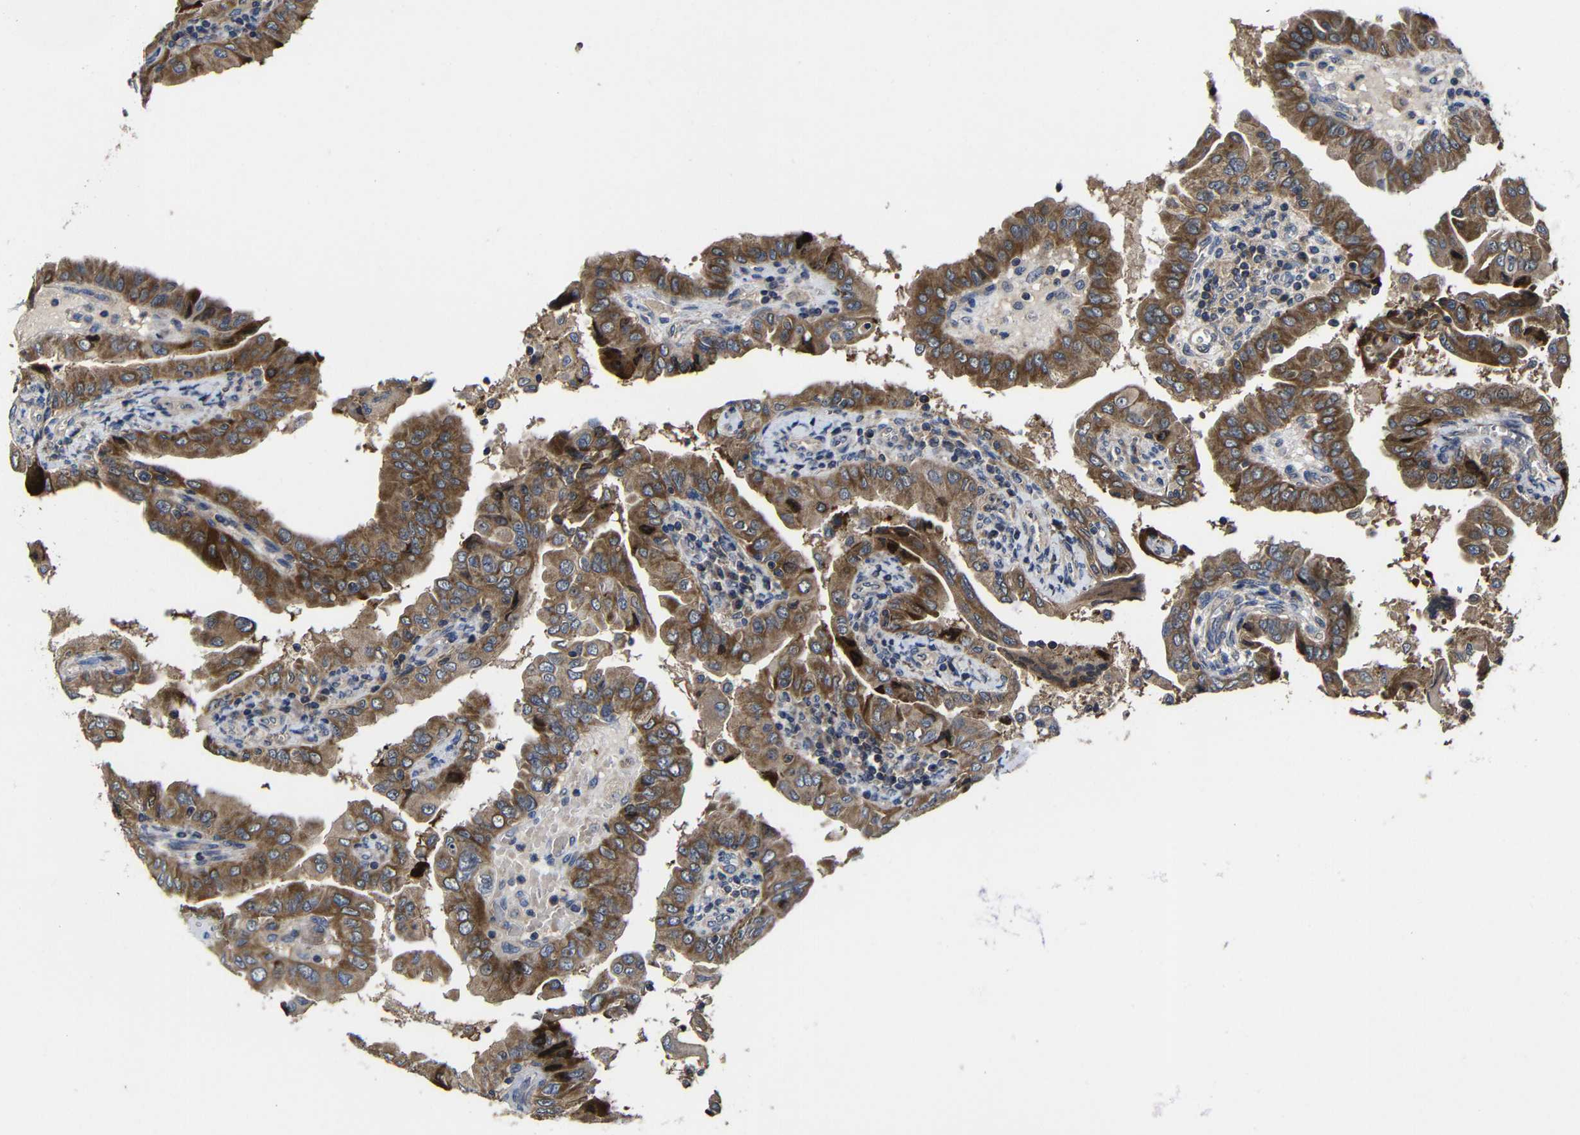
{"staining": {"intensity": "moderate", "quantity": ">75%", "location": "cytoplasmic/membranous"}, "tissue": "thyroid cancer", "cell_type": "Tumor cells", "image_type": "cancer", "snomed": [{"axis": "morphology", "description": "Papillary adenocarcinoma, NOS"}, {"axis": "topography", "description": "Thyroid gland"}], "caption": "This micrograph displays immunohistochemistry staining of thyroid cancer, with medium moderate cytoplasmic/membranous expression in about >75% of tumor cells.", "gene": "LPAR5", "patient": {"sex": "male", "age": 33}}